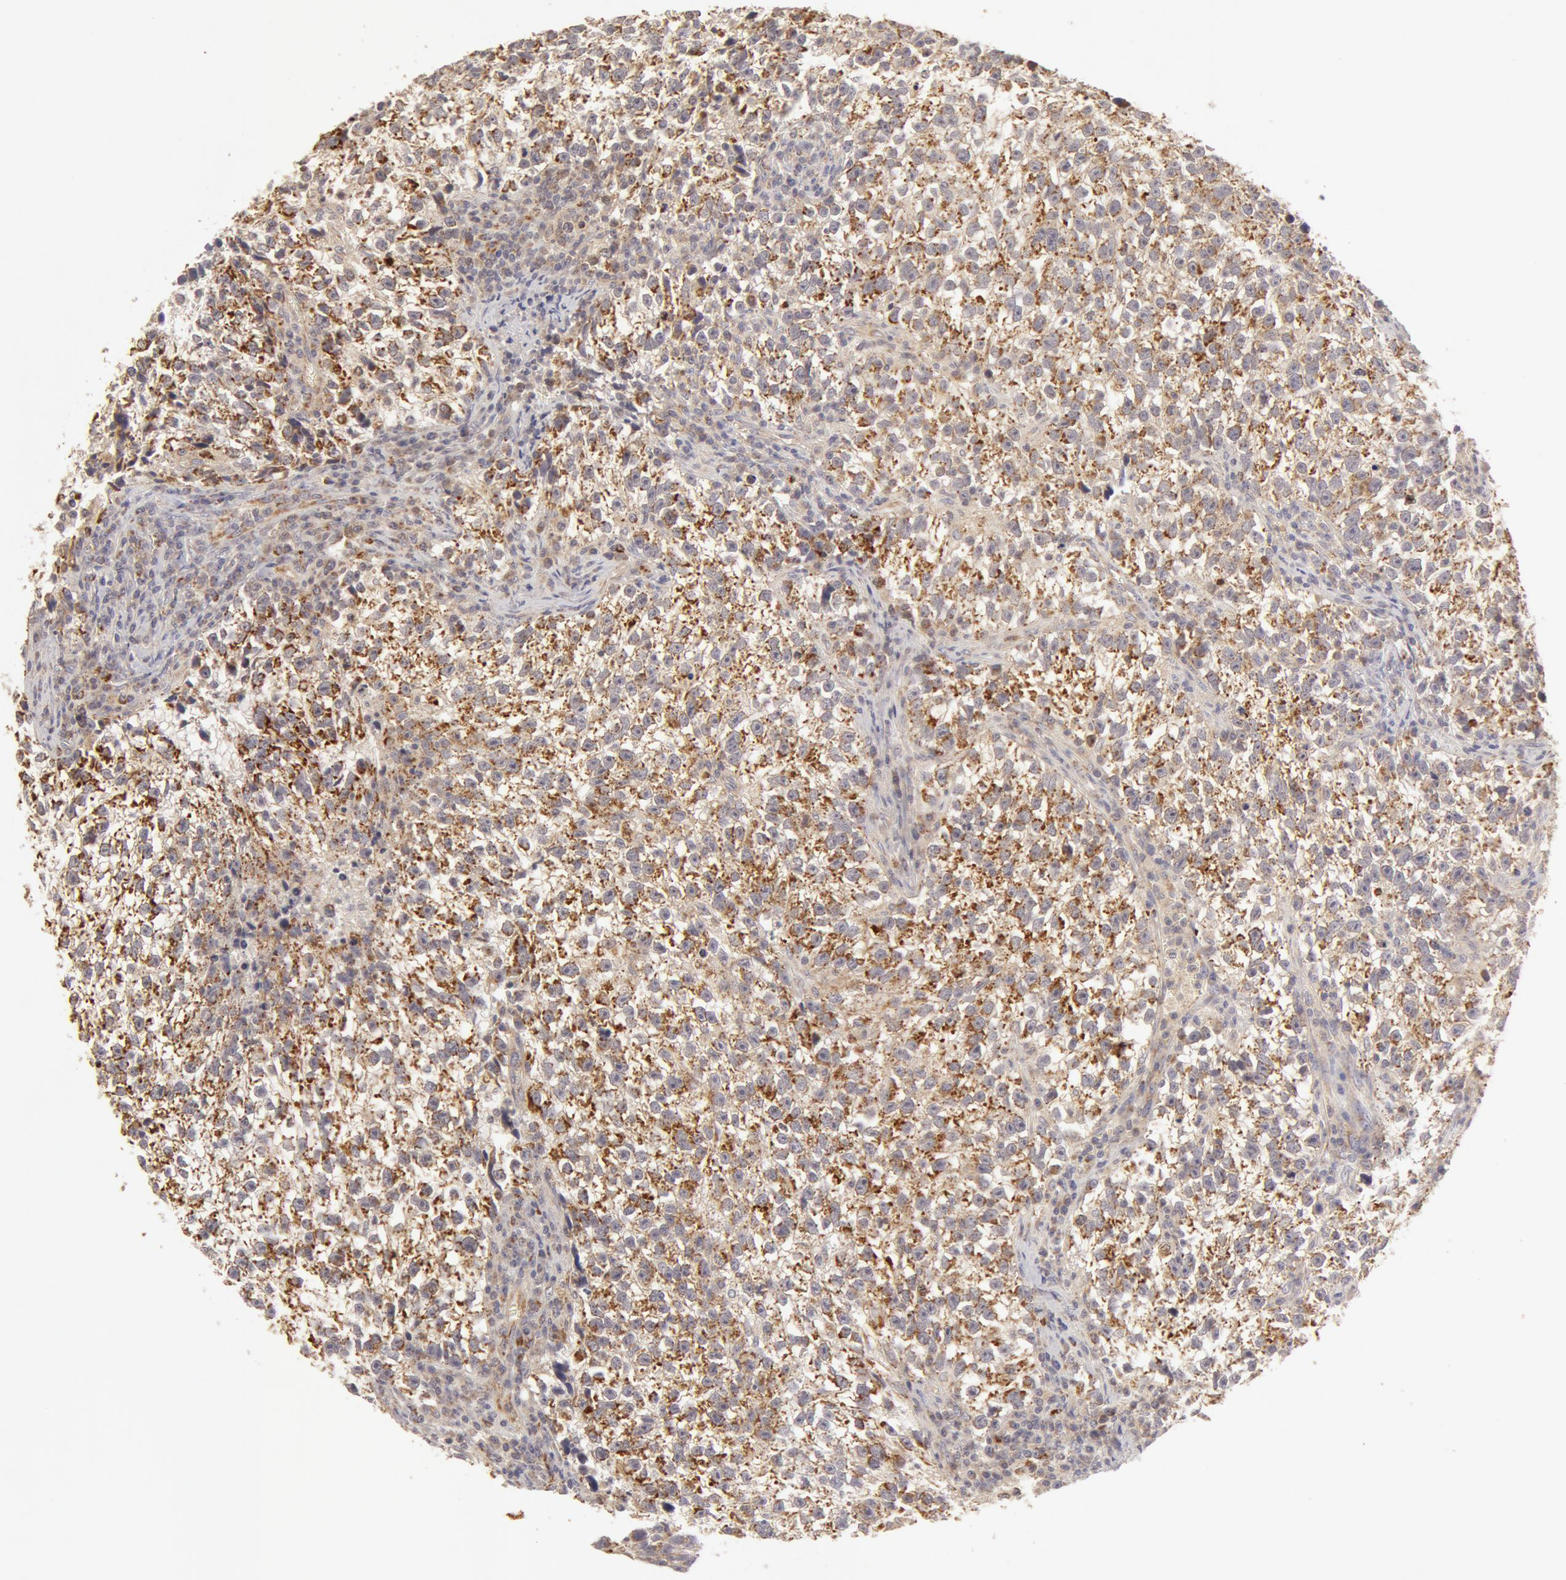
{"staining": {"intensity": "moderate", "quantity": "25%-75%", "location": "cytoplasmic/membranous"}, "tissue": "testis cancer", "cell_type": "Tumor cells", "image_type": "cancer", "snomed": [{"axis": "morphology", "description": "Seminoma, NOS"}, {"axis": "topography", "description": "Testis"}], "caption": "Moderate cytoplasmic/membranous positivity for a protein is seen in approximately 25%-75% of tumor cells of testis seminoma using immunohistochemistry.", "gene": "ADPRH", "patient": {"sex": "male", "age": 38}}